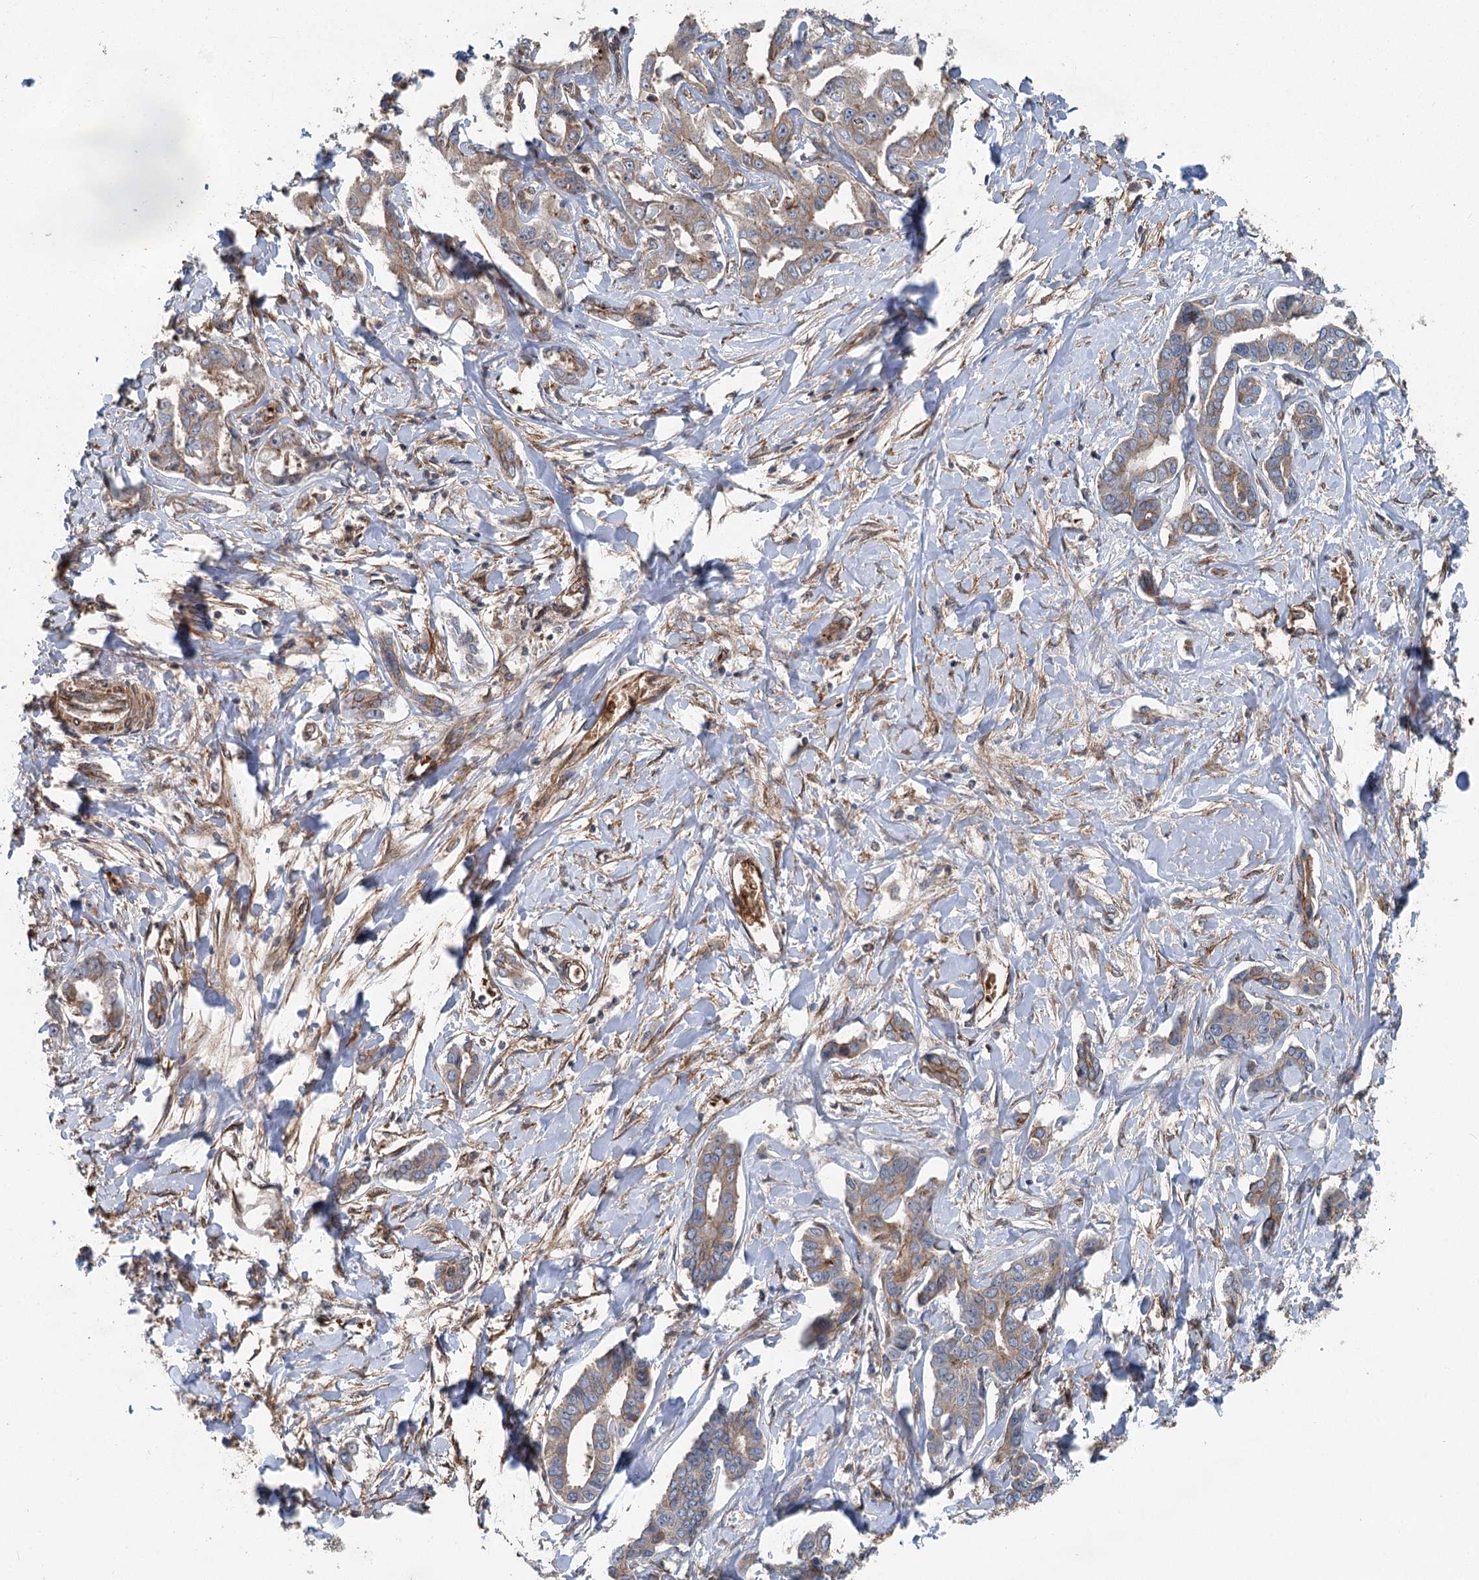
{"staining": {"intensity": "moderate", "quantity": "25%-75%", "location": "cytoplasmic/membranous"}, "tissue": "liver cancer", "cell_type": "Tumor cells", "image_type": "cancer", "snomed": [{"axis": "morphology", "description": "Cholangiocarcinoma"}, {"axis": "topography", "description": "Liver"}], "caption": "Approximately 25%-75% of tumor cells in human liver cancer exhibit moderate cytoplasmic/membranous protein positivity as visualized by brown immunohistochemical staining.", "gene": "IQSEC1", "patient": {"sex": "male", "age": 59}}